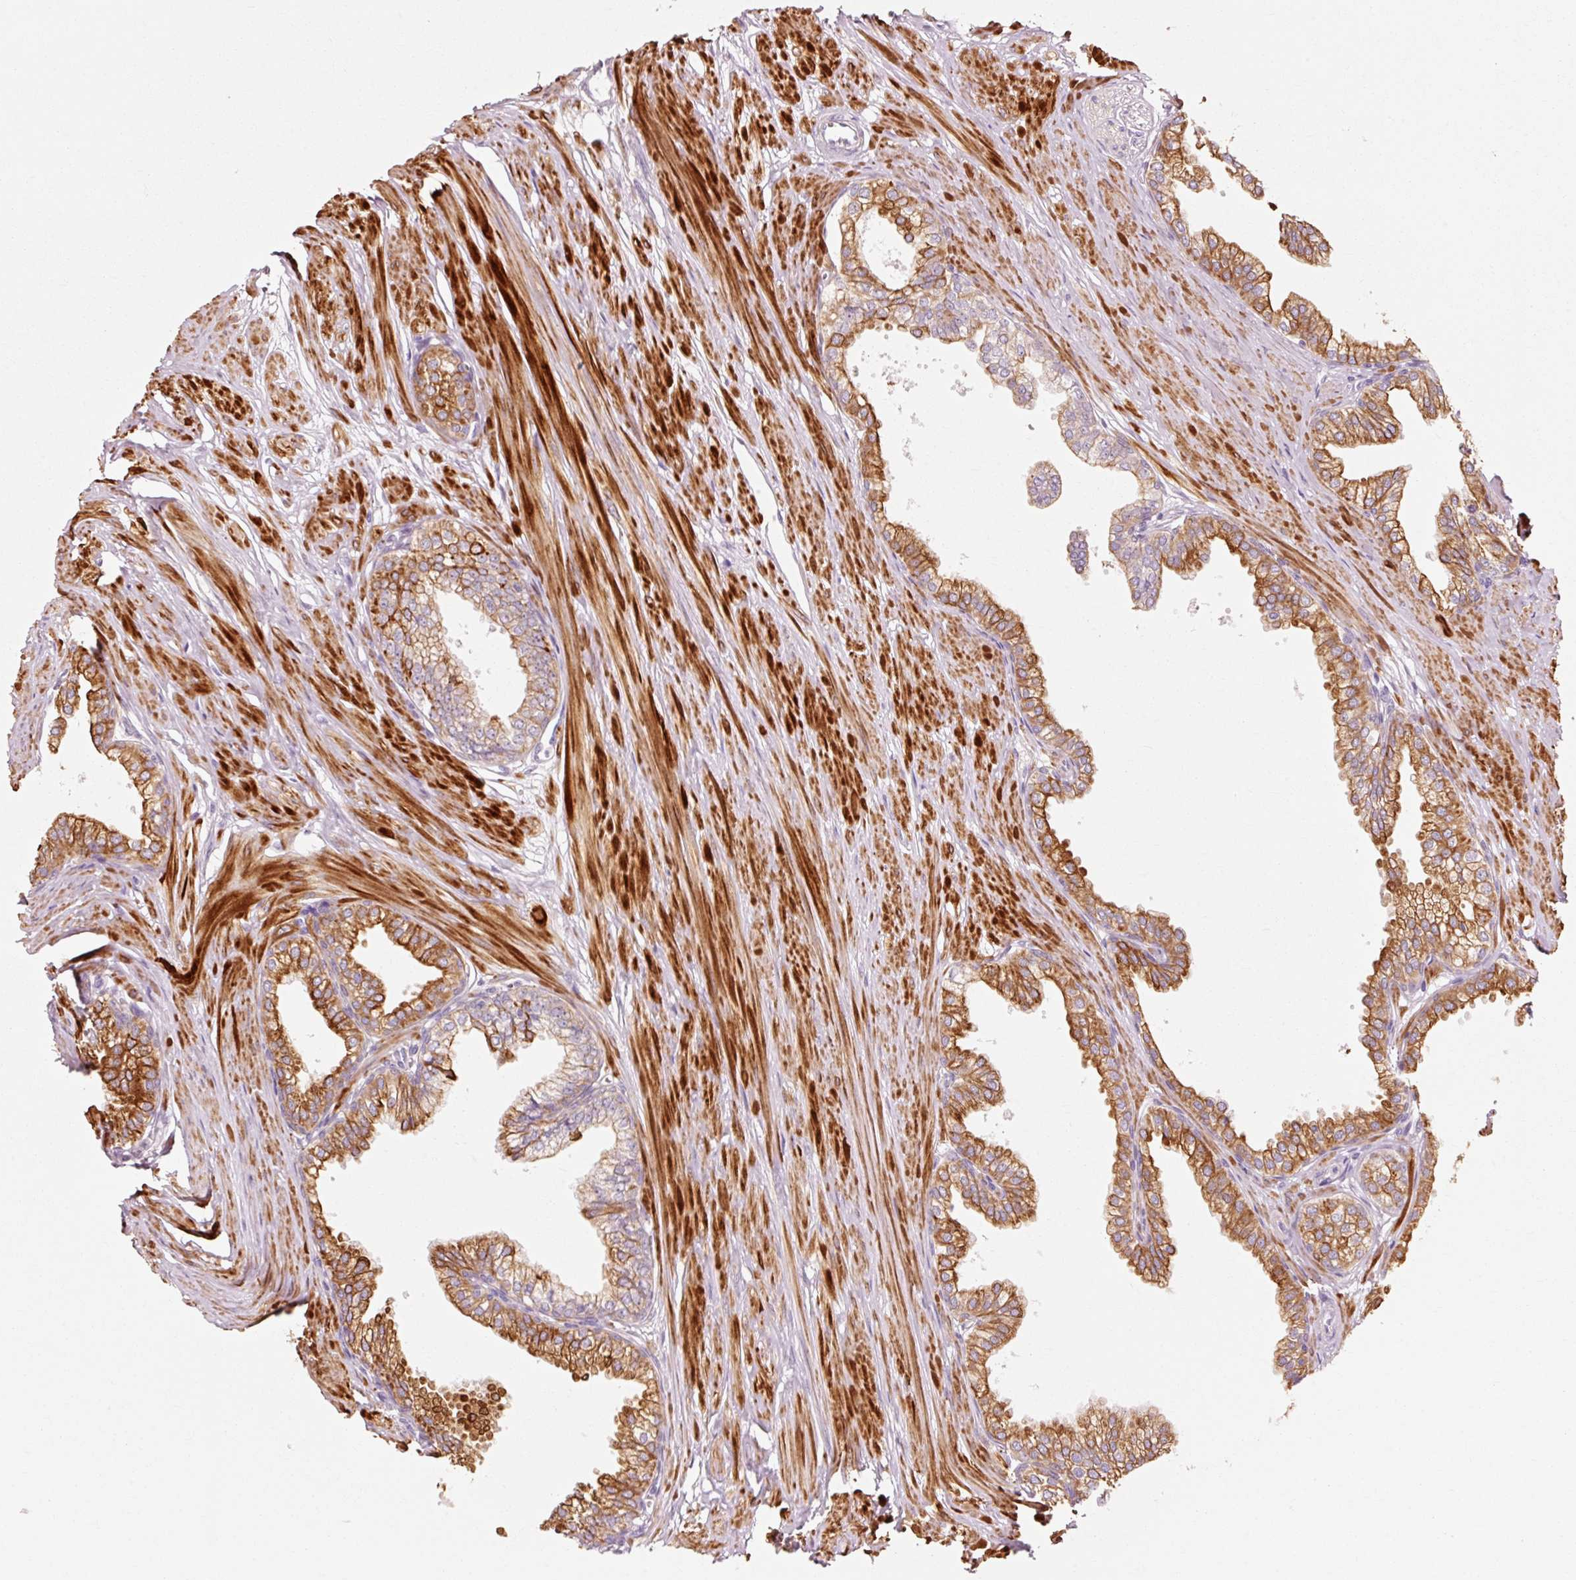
{"staining": {"intensity": "moderate", "quantity": ">75%", "location": "cytoplasmic/membranous"}, "tissue": "prostate", "cell_type": "Glandular cells", "image_type": "normal", "snomed": [{"axis": "morphology", "description": "Normal tissue, NOS"}, {"axis": "topography", "description": "Prostate"}, {"axis": "topography", "description": "Peripheral nerve tissue"}], "caption": "Glandular cells display moderate cytoplasmic/membranous staining in about >75% of cells in unremarkable prostate. (DAB IHC, brown staining for protein, blue staining for nuclei).", "gene": "TRIM73", "patient": {"sex": "male", "age": 55}}